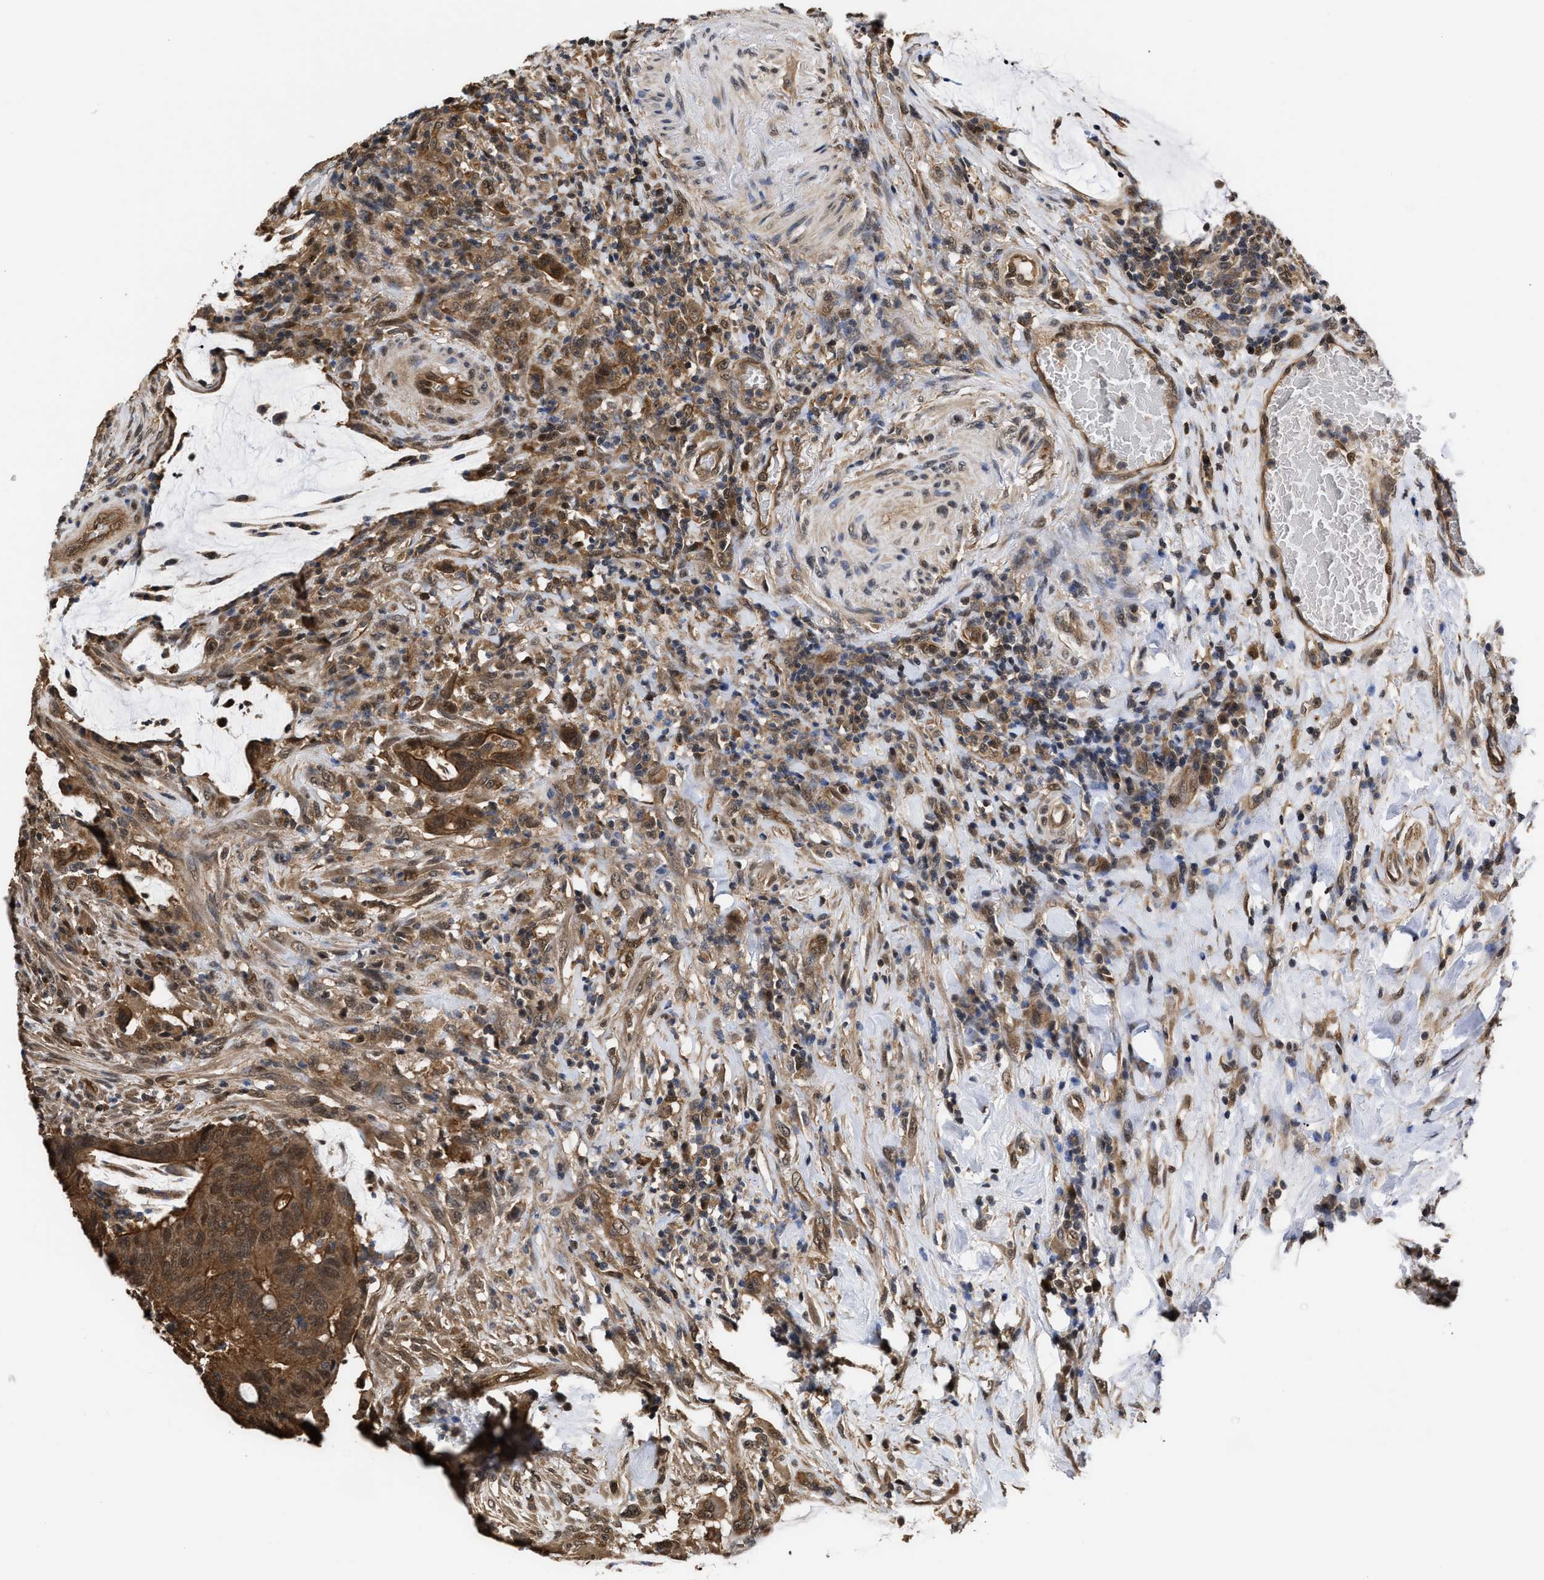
{"staining": {"intensity": "moderate", "quantity": ">75%", "location": "cytoplasmic/membranous,nuclear"}, "tissue": "colorectal cancer", "cell_type": "Tumor cells", "image_type": "cancer", "snomed": [{"axis": "morphology", "description": "Normal tissue, NOS"}, {"axis": "morphology", "description": "Adenocarcinoma, NOS"}, {"axis": "topography", "description": "Rectum"}, {"axis": "topography", "description": "Peripheral nerve tissue"}], "caption": "Tumor cells display moderate cytoplasmic/membranous and nuclear staining in about >75% of cells in colorectal cancer.", "gene": "SCAI", "patient": {"sex": "male", "age": 92}}